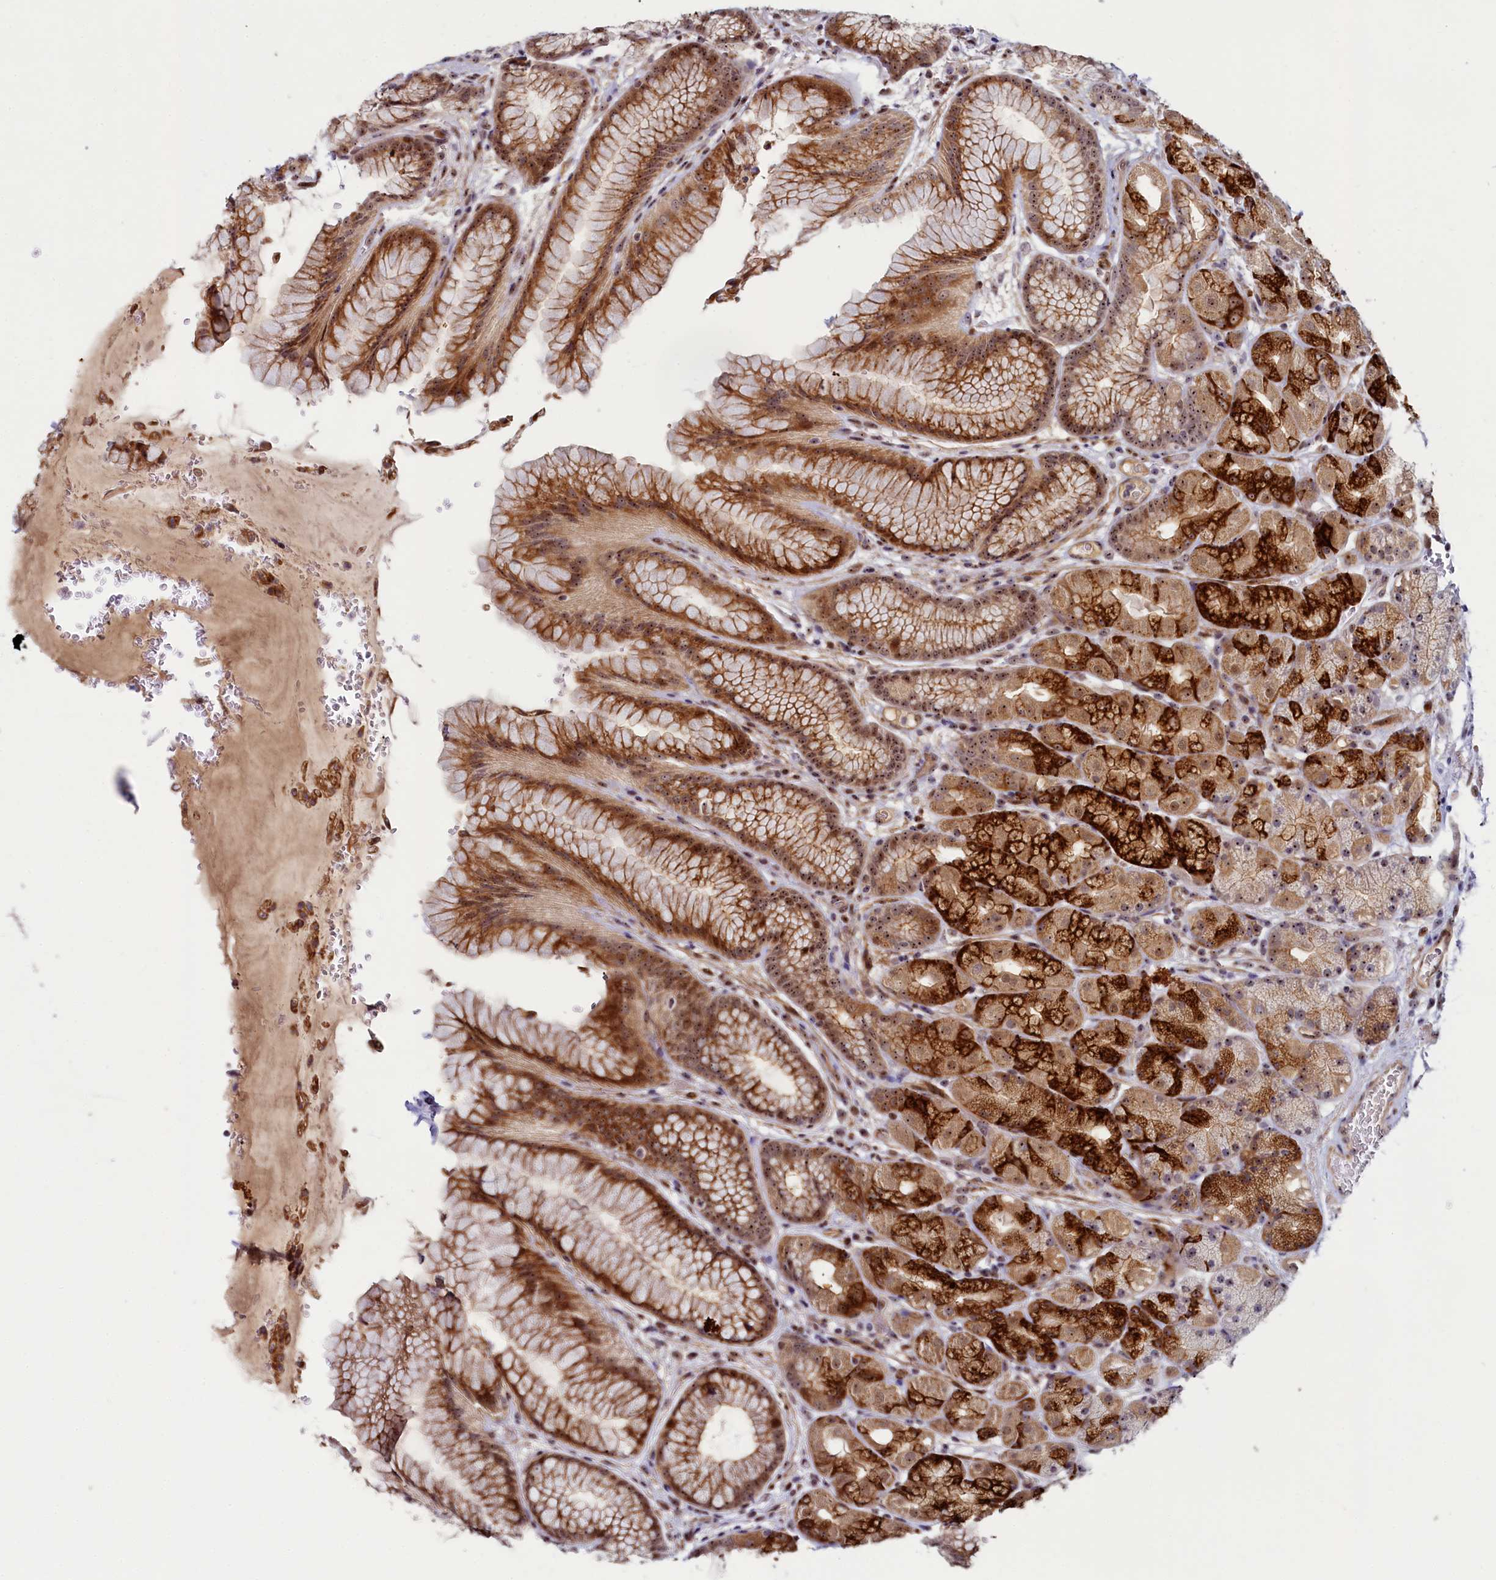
{"staining": {"intensity": "strong", "quantity": ">75%", "location": "cytoplasmic/membranous,nuclear"}, "tissue": "stomach", "cell_type": "Glandular cells", "image_type": "normal", "snomed": [{"axis": "morphology", "description": "Normal tissue, NOS"}, {"axis": "topography", "description": "Stomach"}], "caption": "Immunohistochemical staining of normal human stomach reveals high levels of strong cytoplasmic/membranous,nuclear positivity in about >75% of glandular cells.", "gene": "TCOF1", "patient": {"sex": "male", "age": 63}}